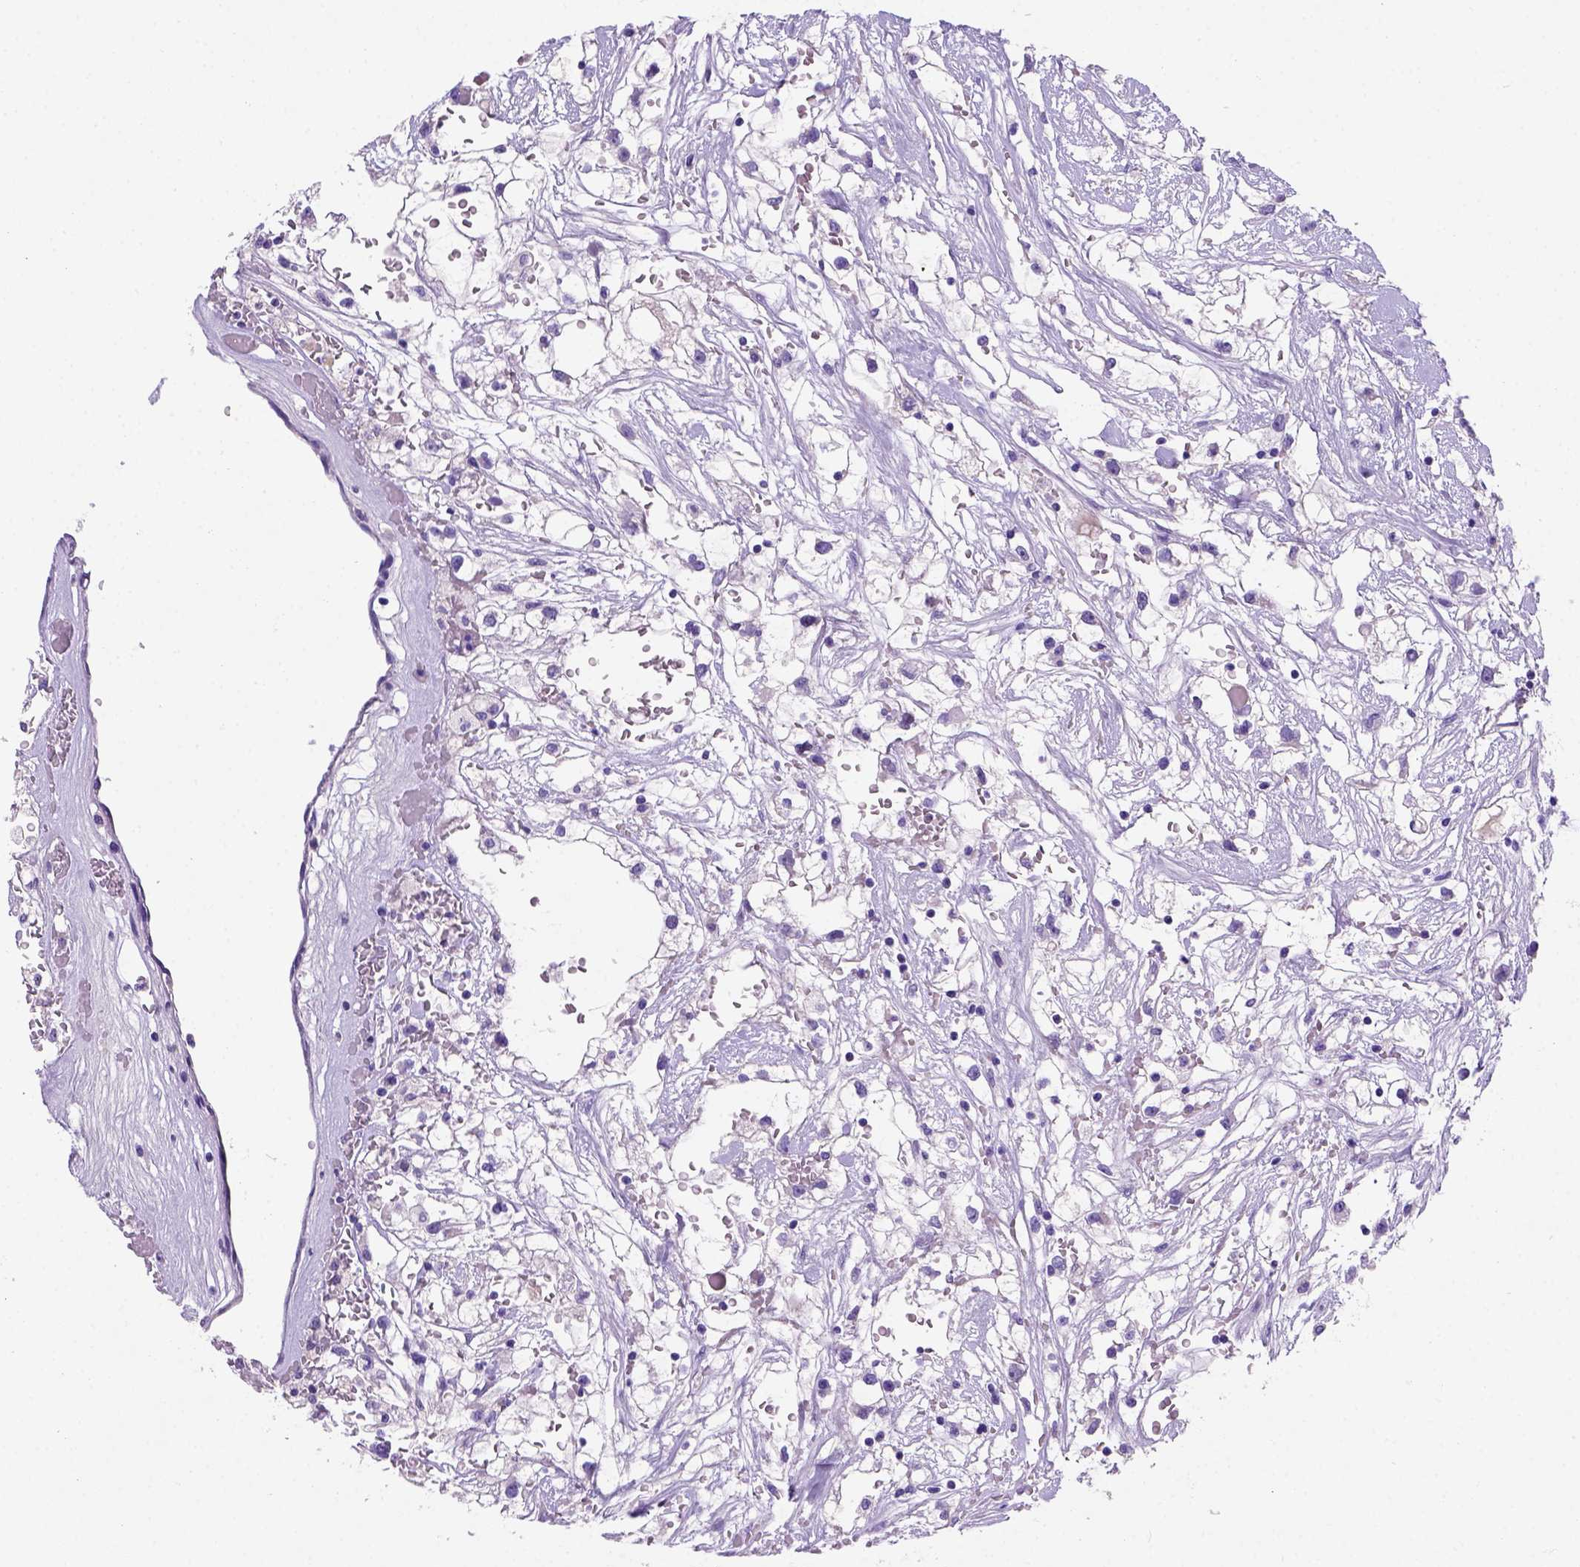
{"staining": {"intensity": "negative", "quantity": "none", "location": "none"}, "tissue": "renal cancer", "cell_type": "Tumor cells", "image_type": "cancer", "snomed": [{"axis": "morphology", "description": "Adenocarcinoma, NOS"}, {"axis": "topography", "description": "Kidney"}], "caption": "Immunohistochemistry micrograph of renal cancer stained for a protein (brown), which demonstrates no expression in tumor cells.", "gene": "FAM81B", "patient": {"sex": "male", "age": 59}}